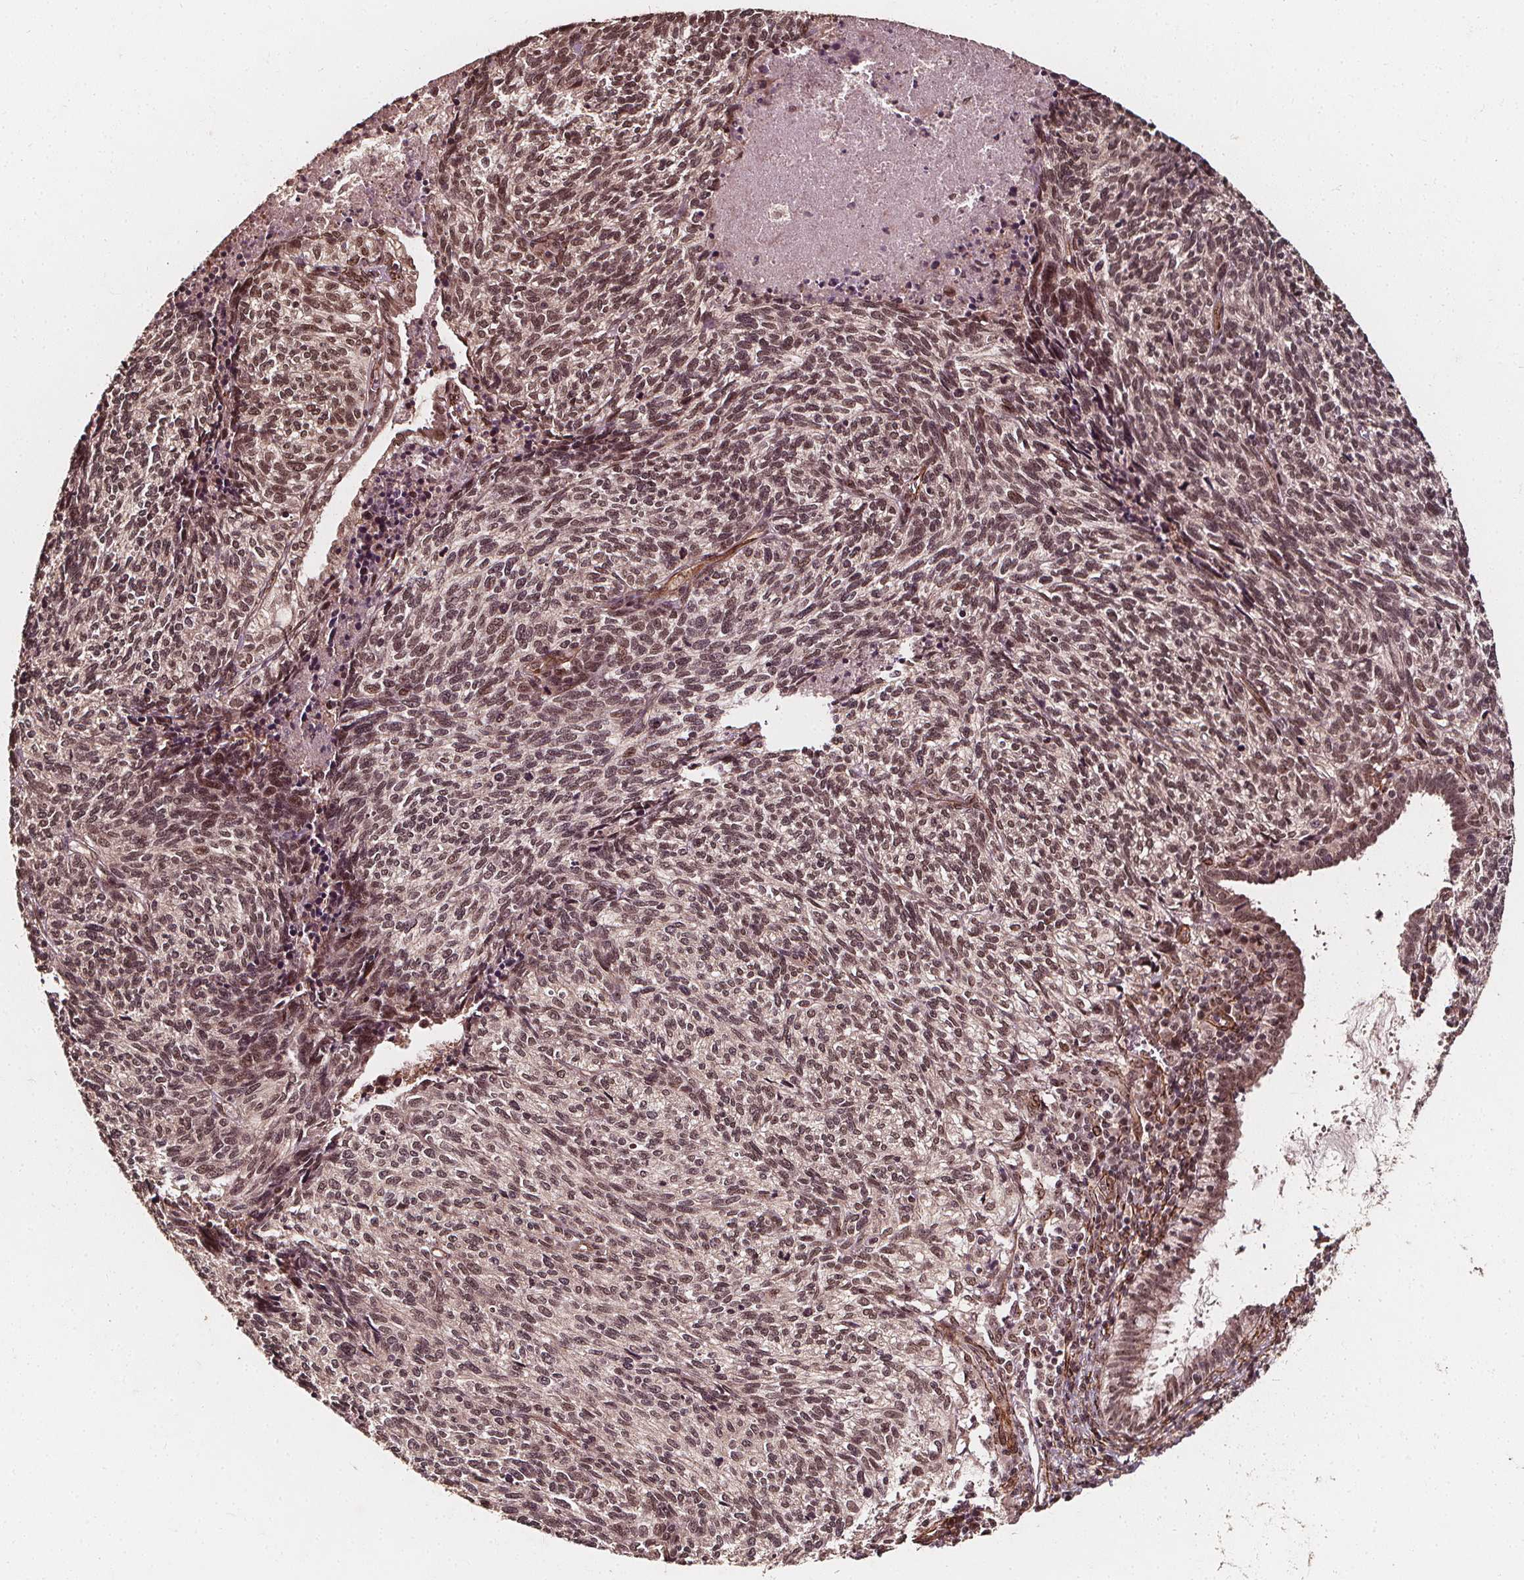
{"staining": {"intensity": "moderate", "quantity": ">75%", "location": "nuclear"}, "tissue": "cervical cancer", "cell_type": "Tumor cells", "image_type": "cancer", "snomed": [{"axis": "morphology", "description": "Squamous cell carcinoma, NOS"}, {"axis": "topography", "description": "Cervix"}], "caption": "This is an image of immunohistochemistry staining of cervical squamous cell carcinoma, which shows moderate expression in the nuclear of tumor cells.", "gene": "EXOSC9", "patient": {"sex": "female", "age": 45}}